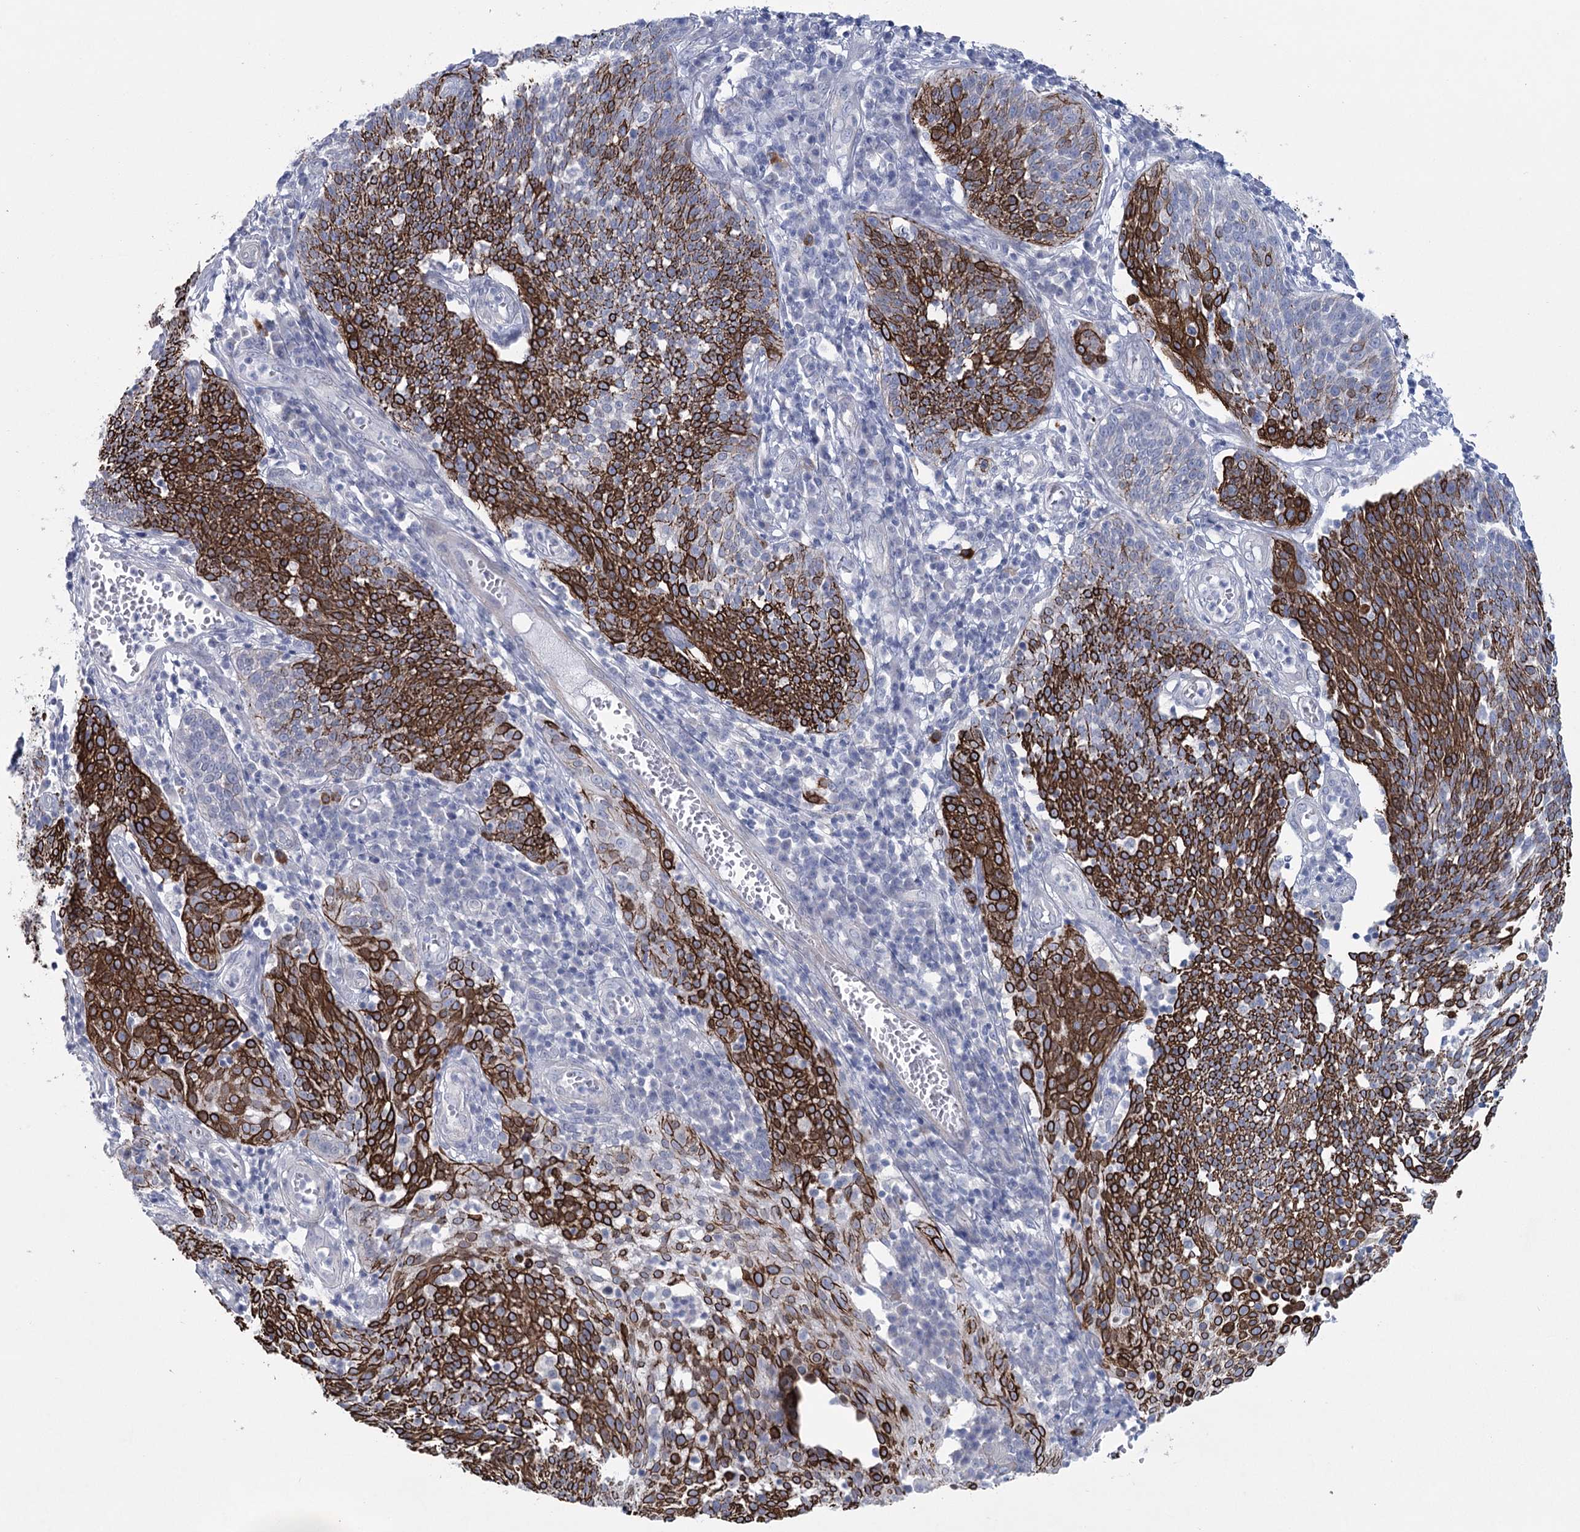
{"staining": {"intensity": "strong", "quantity": ">75%", "location": "cytoplasmic/membranous"}, "tissue": "cervical cancer", "cell_type": "Tumor cells", "image_type": "cancer", "snomed": [{"axis": "morphology", "description": "Squamous cell carcinoma, NOS"}, {"axis": "topography", "description": "Cervix"}], "caption": "Immunohistochemistry (IHC) photomicrograph of cervical squamous cell carcinoma stained for a protein (brown), which demonstrates high levels of strong cytoplasmic/membranous staining in about >75% of tumor cells.", "gene": "CCDC88A", "patient": {"sex": "female", "age": 34}}